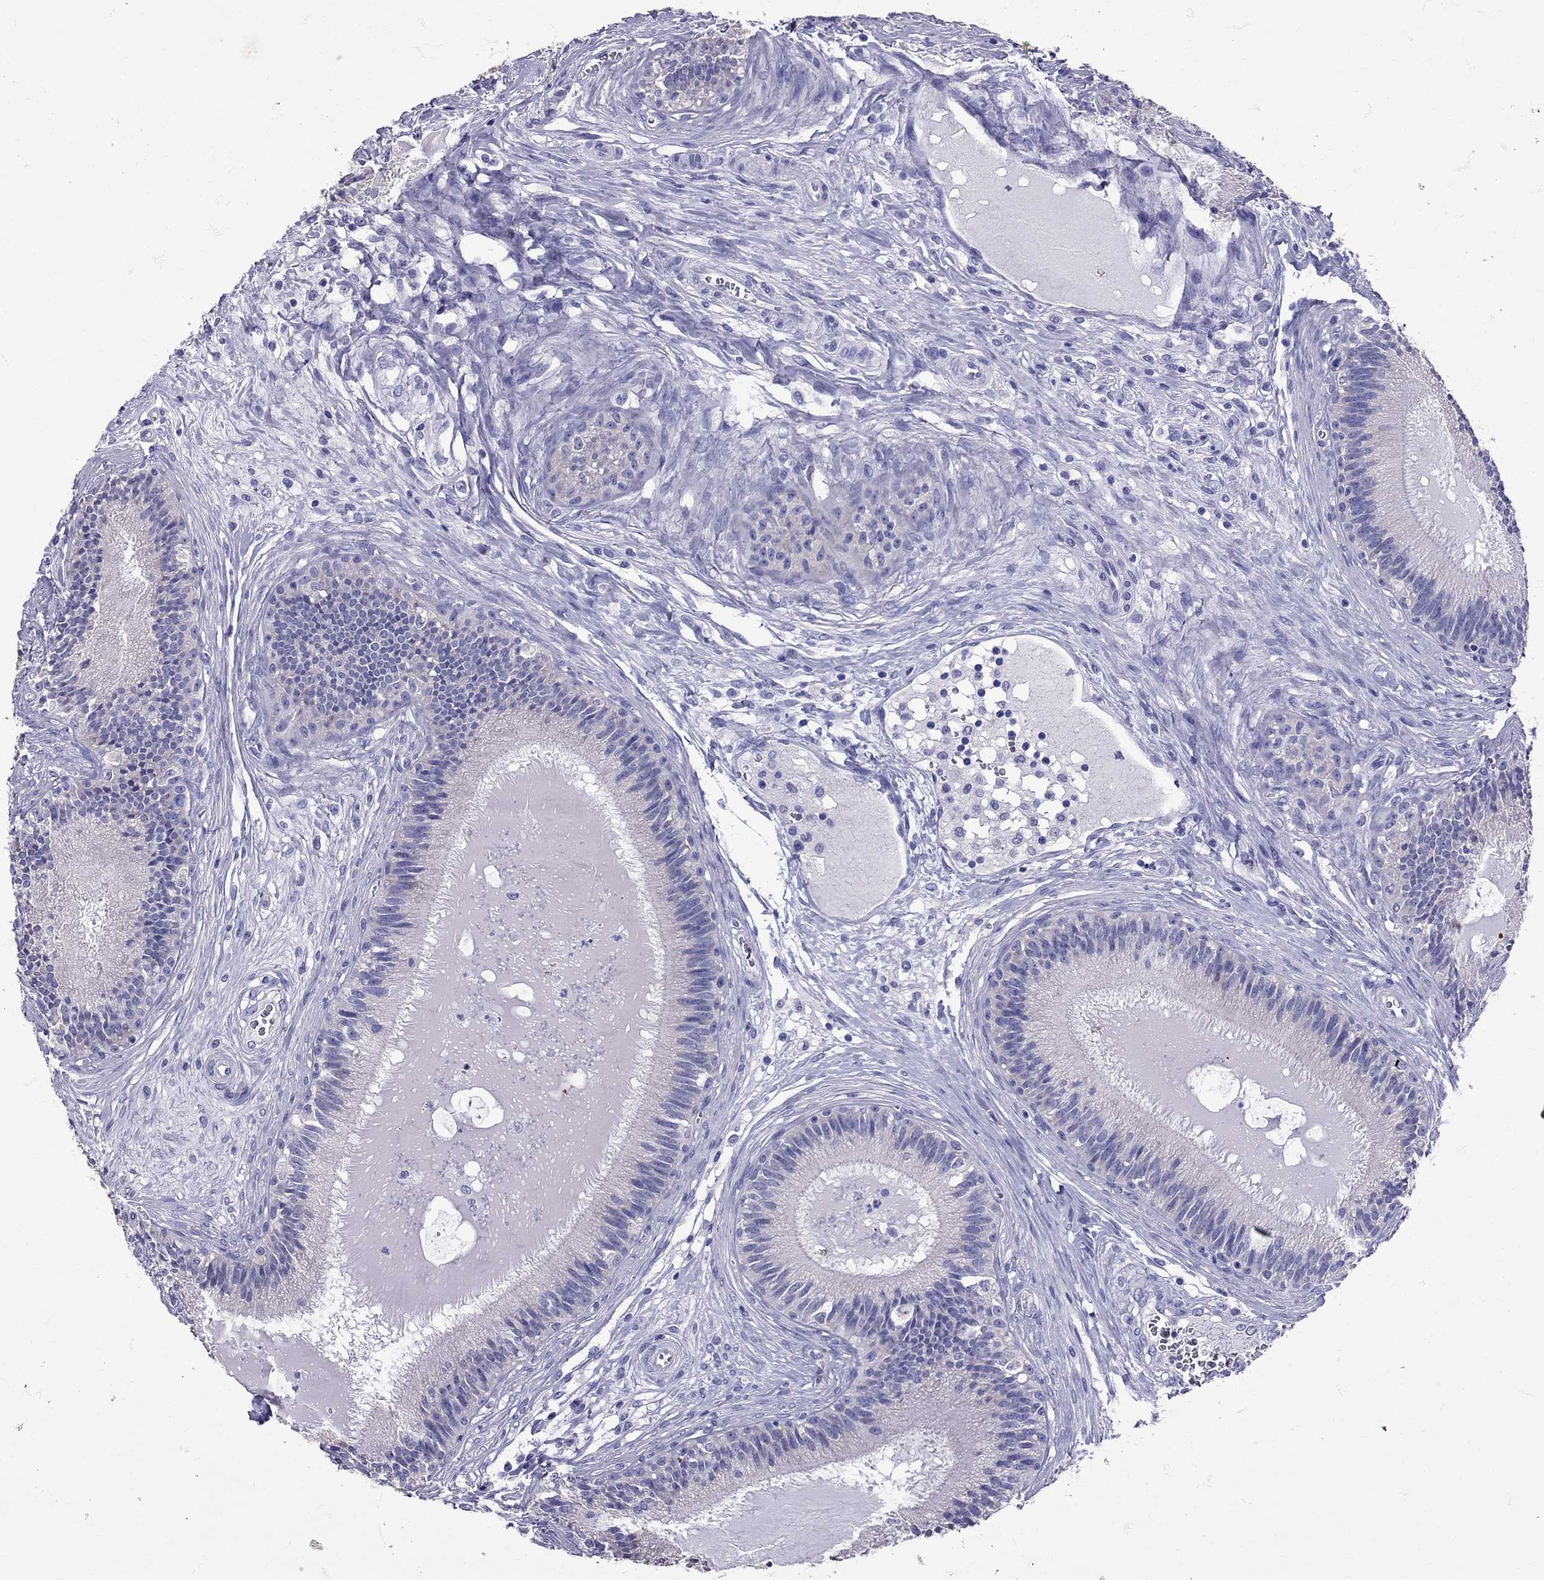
{"staining": {"intensity": "negative", "quantity": "none", "location": "none"}, "tissue": "epididymis", "cell_type": "Glandular cells", "image_type": "normal", "snomed": [{"axis": "morphology", "description": "Normal tissue, NOS"}, {"axis": "topography", "description": "Epididymis"}], "caption": "A histopathology image of epididymis stained for a protein shows no brown staining in glandular cells.", "gene": "TBR1", "patient": {"sex": "male", "age": 27}}